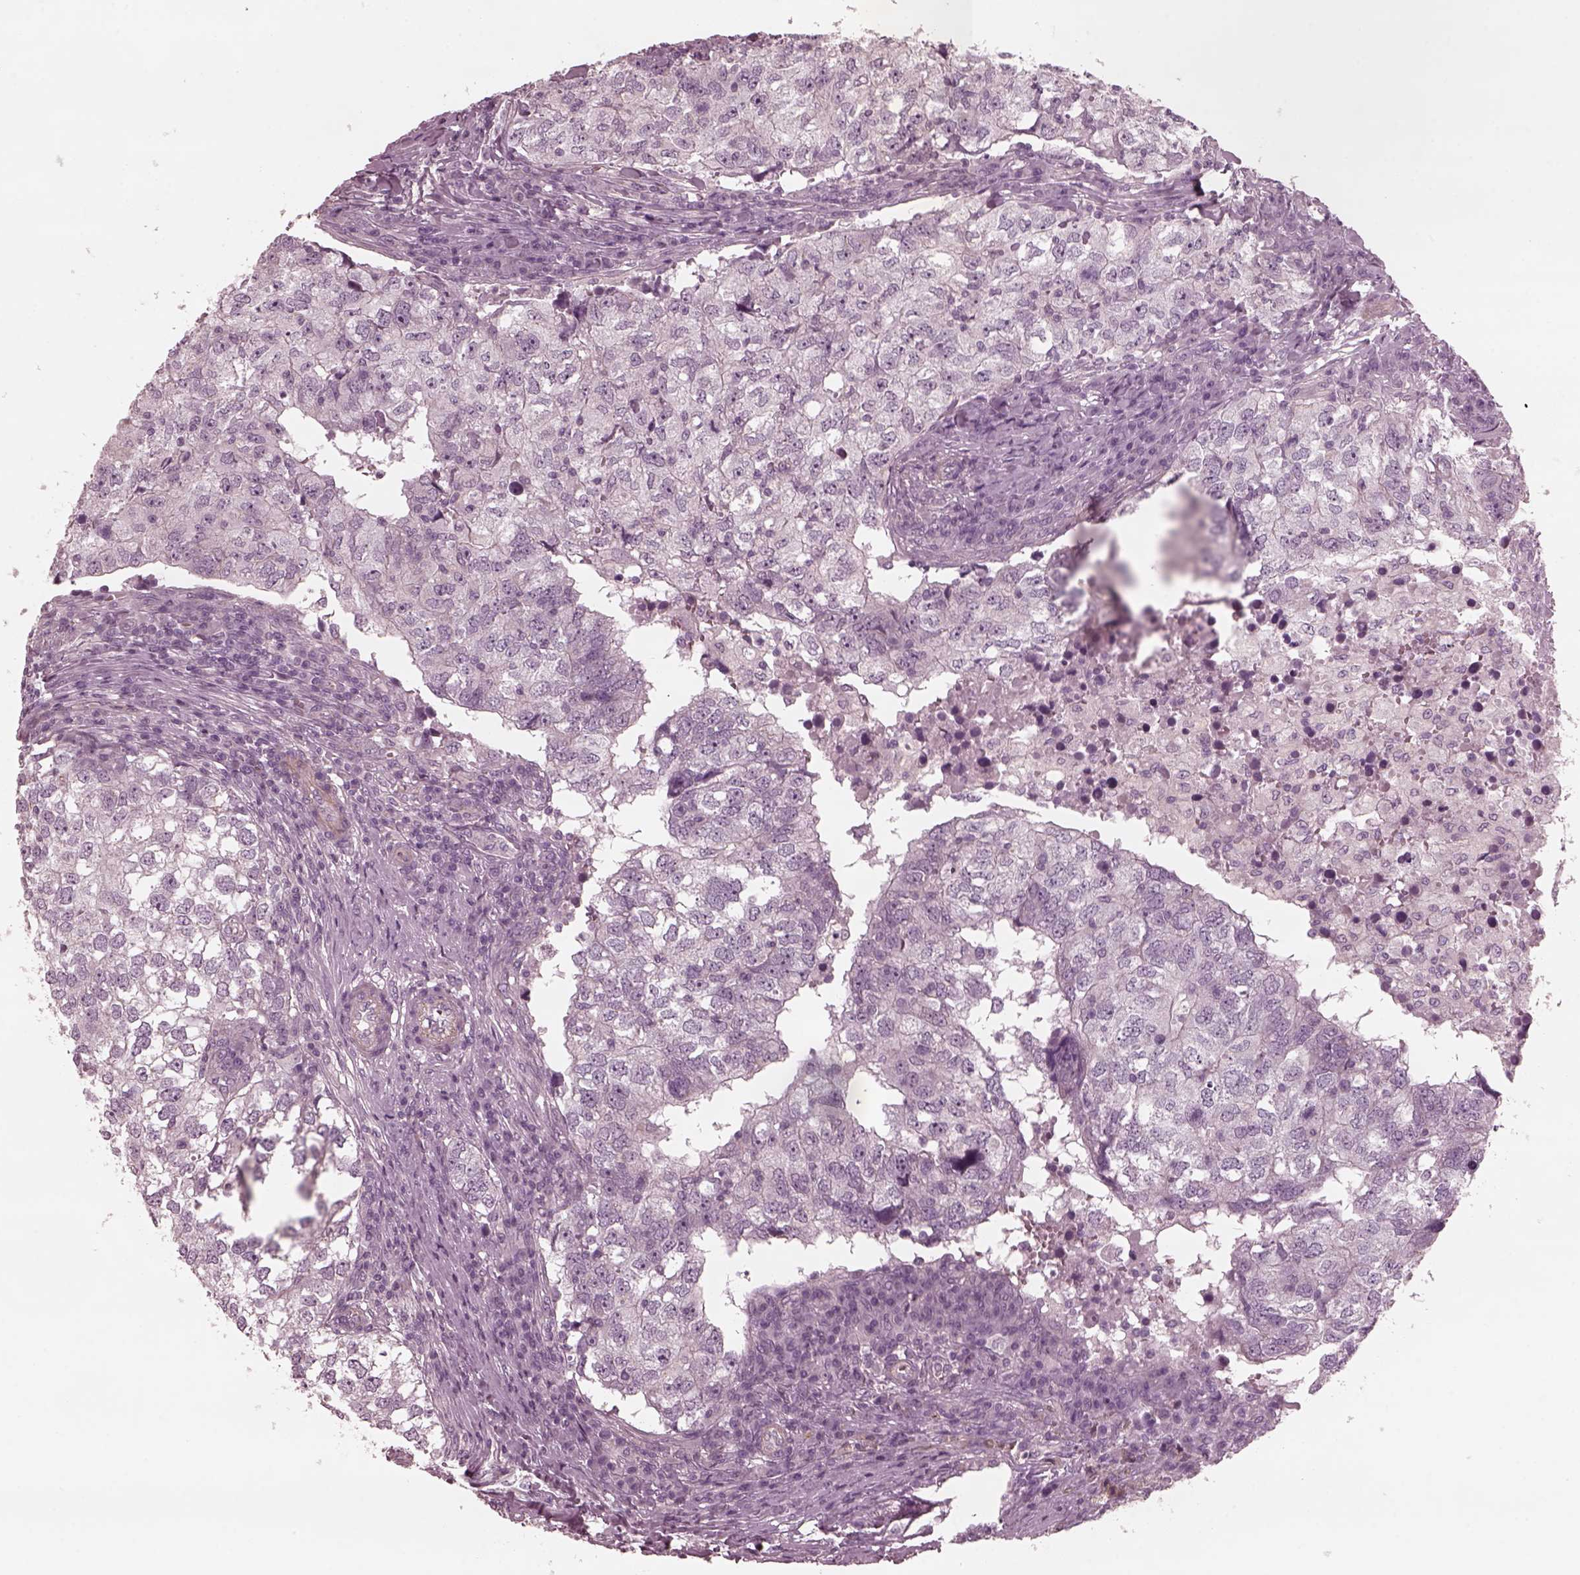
{"staining": {"intensity": "negative", "quantity": "none", "location": "none"}, "tissue": "breast cancer", "cell_type": "Tumor cells", "image_type": "cancer", "snomed": [{"axis": "morphology", "description": "Duct carcinoma"}, {"axis": "topography", "description": "Breast"}], "caption": "The immunohistochemistry histopathology image has no significant positivity in tumor cells of infiltrating ductal carcinoma (breast) tissue.", "gene": "KIF6", "patient": {"sex": "female", "age": 30}}